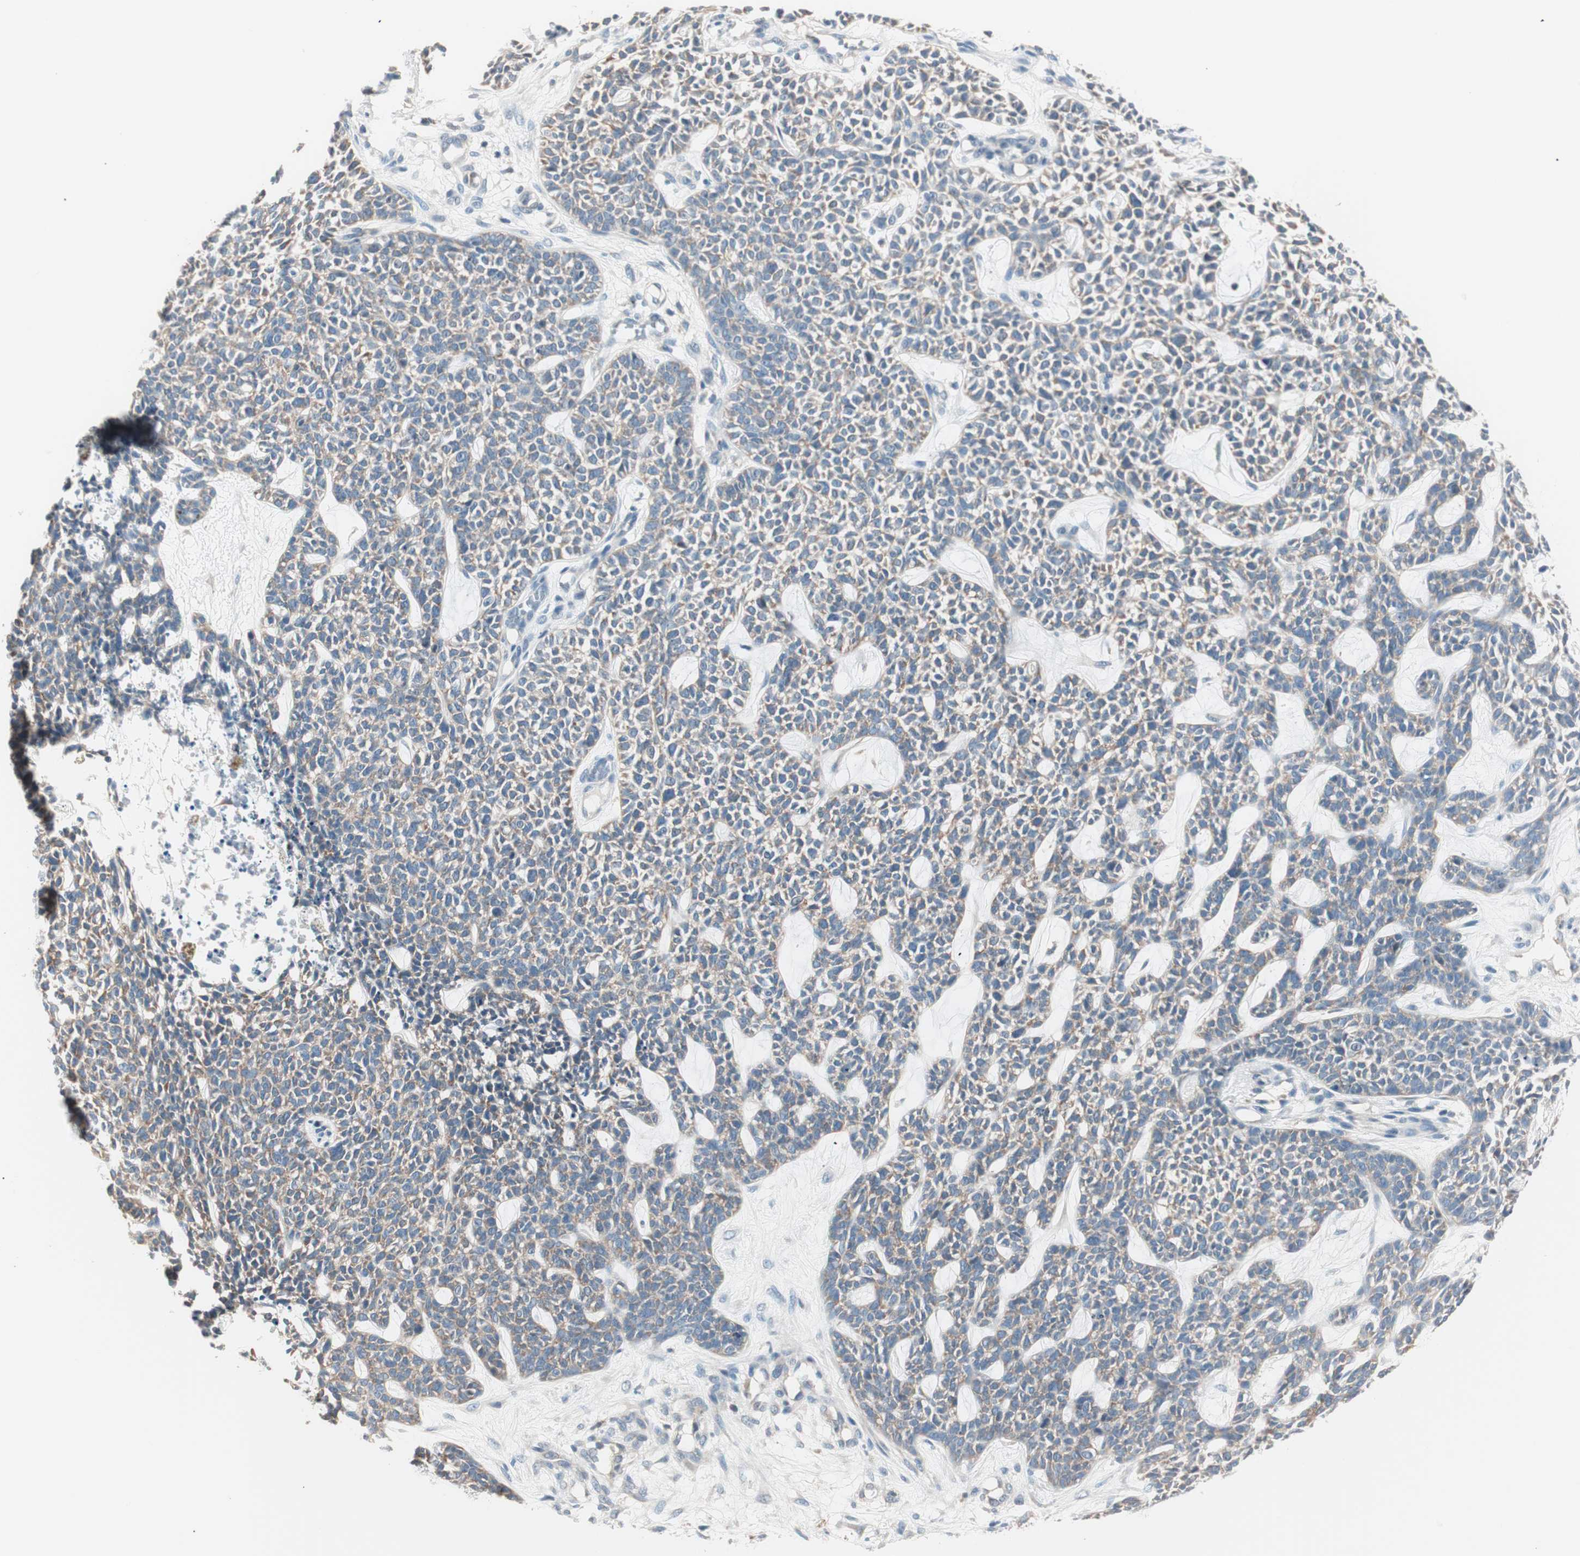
{"staining": {"intensity": "weak", "quantity": "25%-75%", "location": "cytoplasmic/membranous"}, "tissue": "skin cancer", "cell_type": "Tumor cells", "image_type": "cancer", "snomed": [{"axis": "morphology", "description": "Basal cell carcinoma"}, {"axis": "topography", "description": "Skin"}], "caption": "This image displays skin basal cell carcinoma stained with immunohistochemistry to label a protein in brown. The cytoplasmic/membranous of tumor cells show weak positivity for the protein. Nuclei are counter-stained blue.", "gene": "RAD54B", "patient": {"sex": "female", "age": 84}}